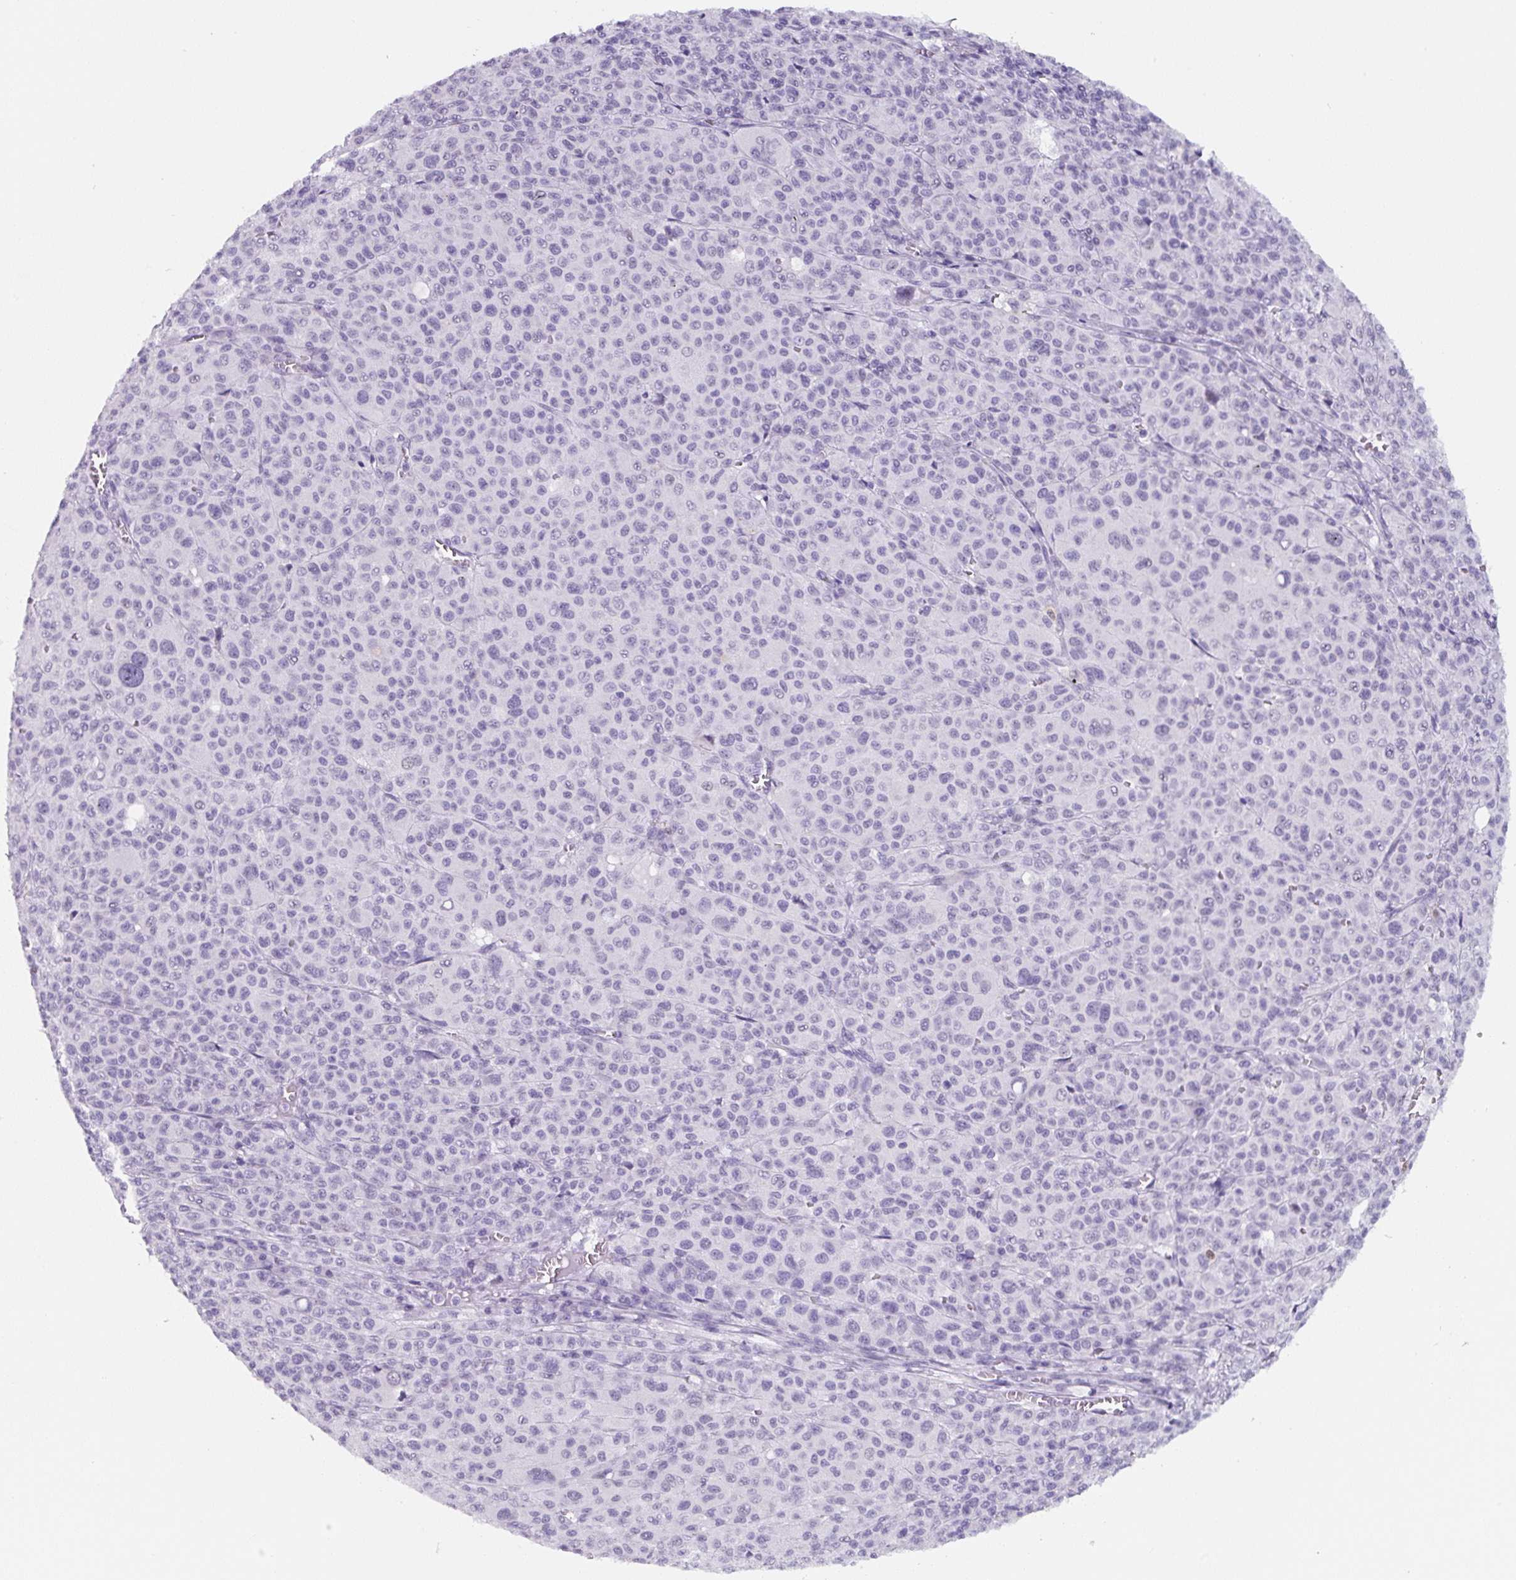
{"staining": {"intensity": "negative", "quantity": "none", "location": "none"}, "tissue": "melanoma", "cell_type": "Tumor cells", "image_type": "cancer", "snomed": [{"axis": "morphology", "description": "Malignant melanoma, Metastatic site"}, {"axis": "topography", "description": "Skin"}], "caption": "The micrograph shows no staining of tumor cells in melanoma. (DAB immunohistochemistry (IHC) with hematoxylin counter stain).", "gene": "TNFRSF8", "patient": {"sex": "female", "age": 74}}